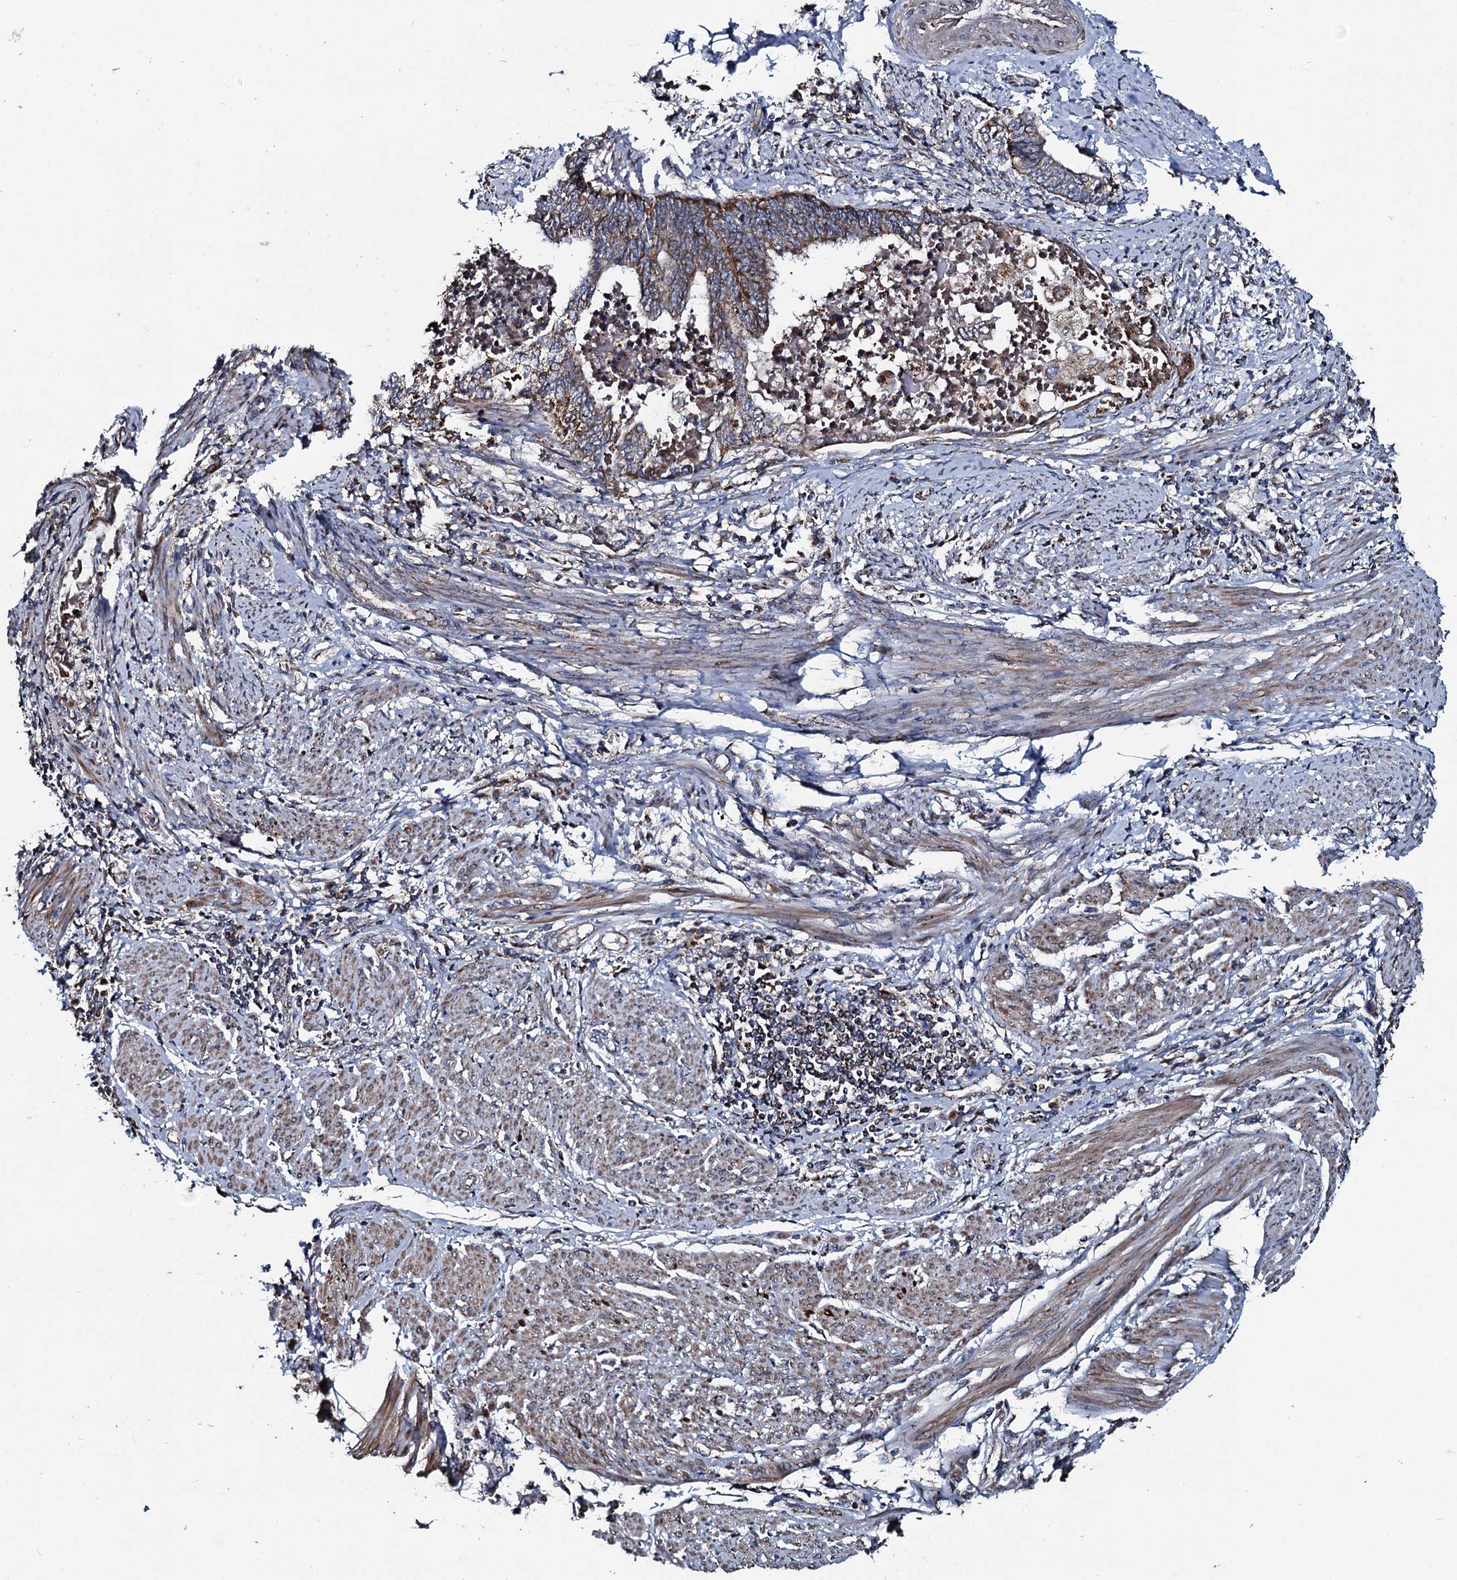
{"staining": {"intensity": "moderate", "quantity": ">75%", "location": "cytoplasmic/membranous"}, "tissue": "endometrial cancer", "cell_type": "Tumor cells", "image_type": "cancer", "snomed": [{"axis": "morphology", "description": "Adenocarcinoma, NOS"}, {"axis": "topography", "description": "Uterus"}, {"axis": "topography", "description": "Endometrium"}], "caption": "Human endometrial cancer (adenocarcinoma) stained for a protein (brown) displays moderate cytoplasmic/membranous positive staining in about >75% of tumor cells.", "gene": "DYNC2I2", "patient": {"sex": "female", "age": 70}}